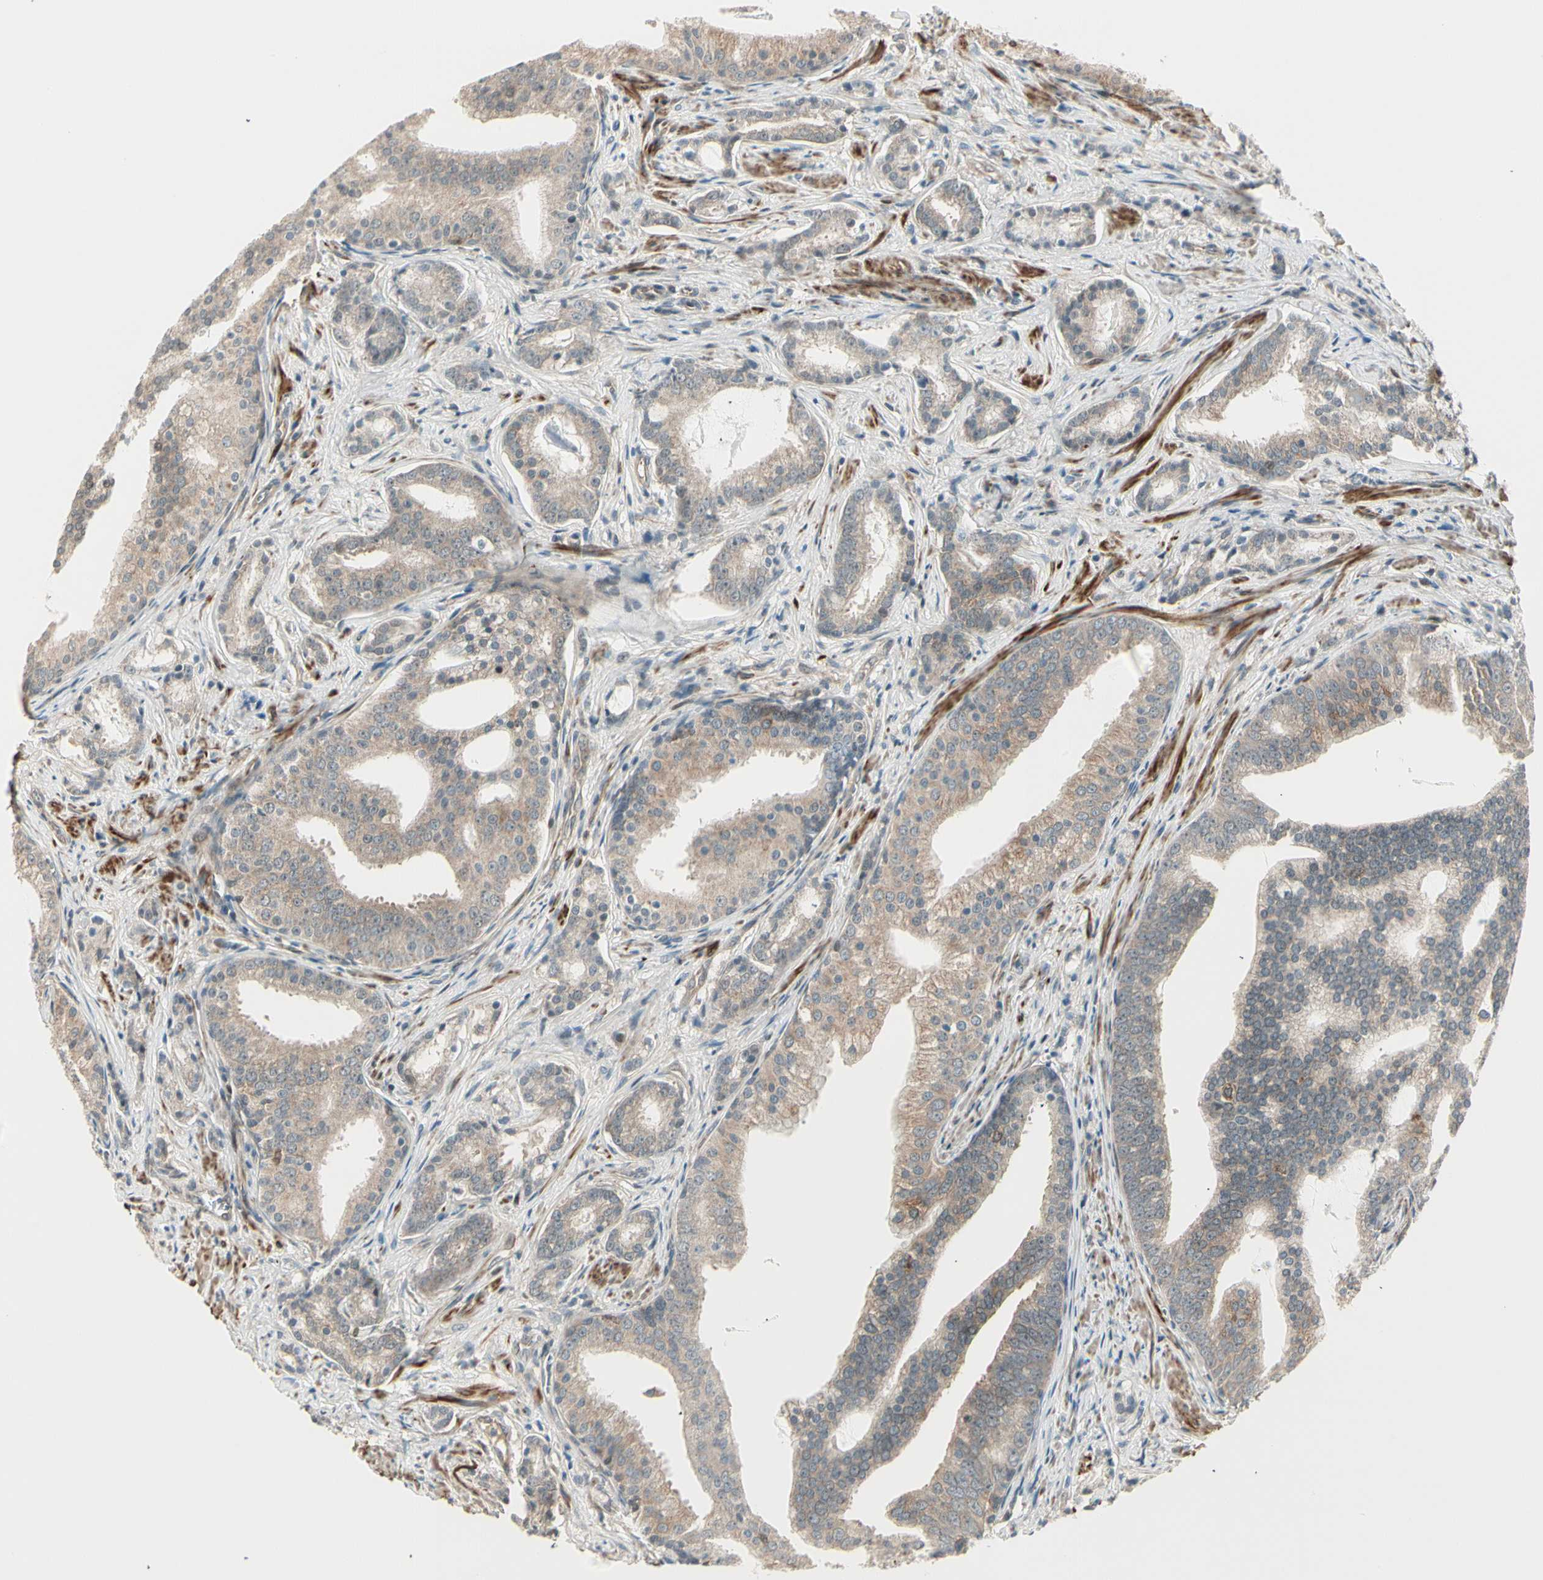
{"staining": {"intensity": "weak", "quantity": ">75%", "location": "cytoplasmic/membranous"}, "tissue": "prostate cancer", "cell_type": "Tumor cells", "image_type": "cancer", "snomed": [{"axis": "morphology", "description": "Adenocarcinoma, Low grade"}, {"axis": "topography", "description": "Prostate"}], "caption": "Approximately >75% of tumor cells in human prostate cancer show weak cytoplasmic/membranous protein positivity as visualized by brown immunohistochemical staining.", "gene": "SVBP", "patient": {"sex": "male", "age": 58}}